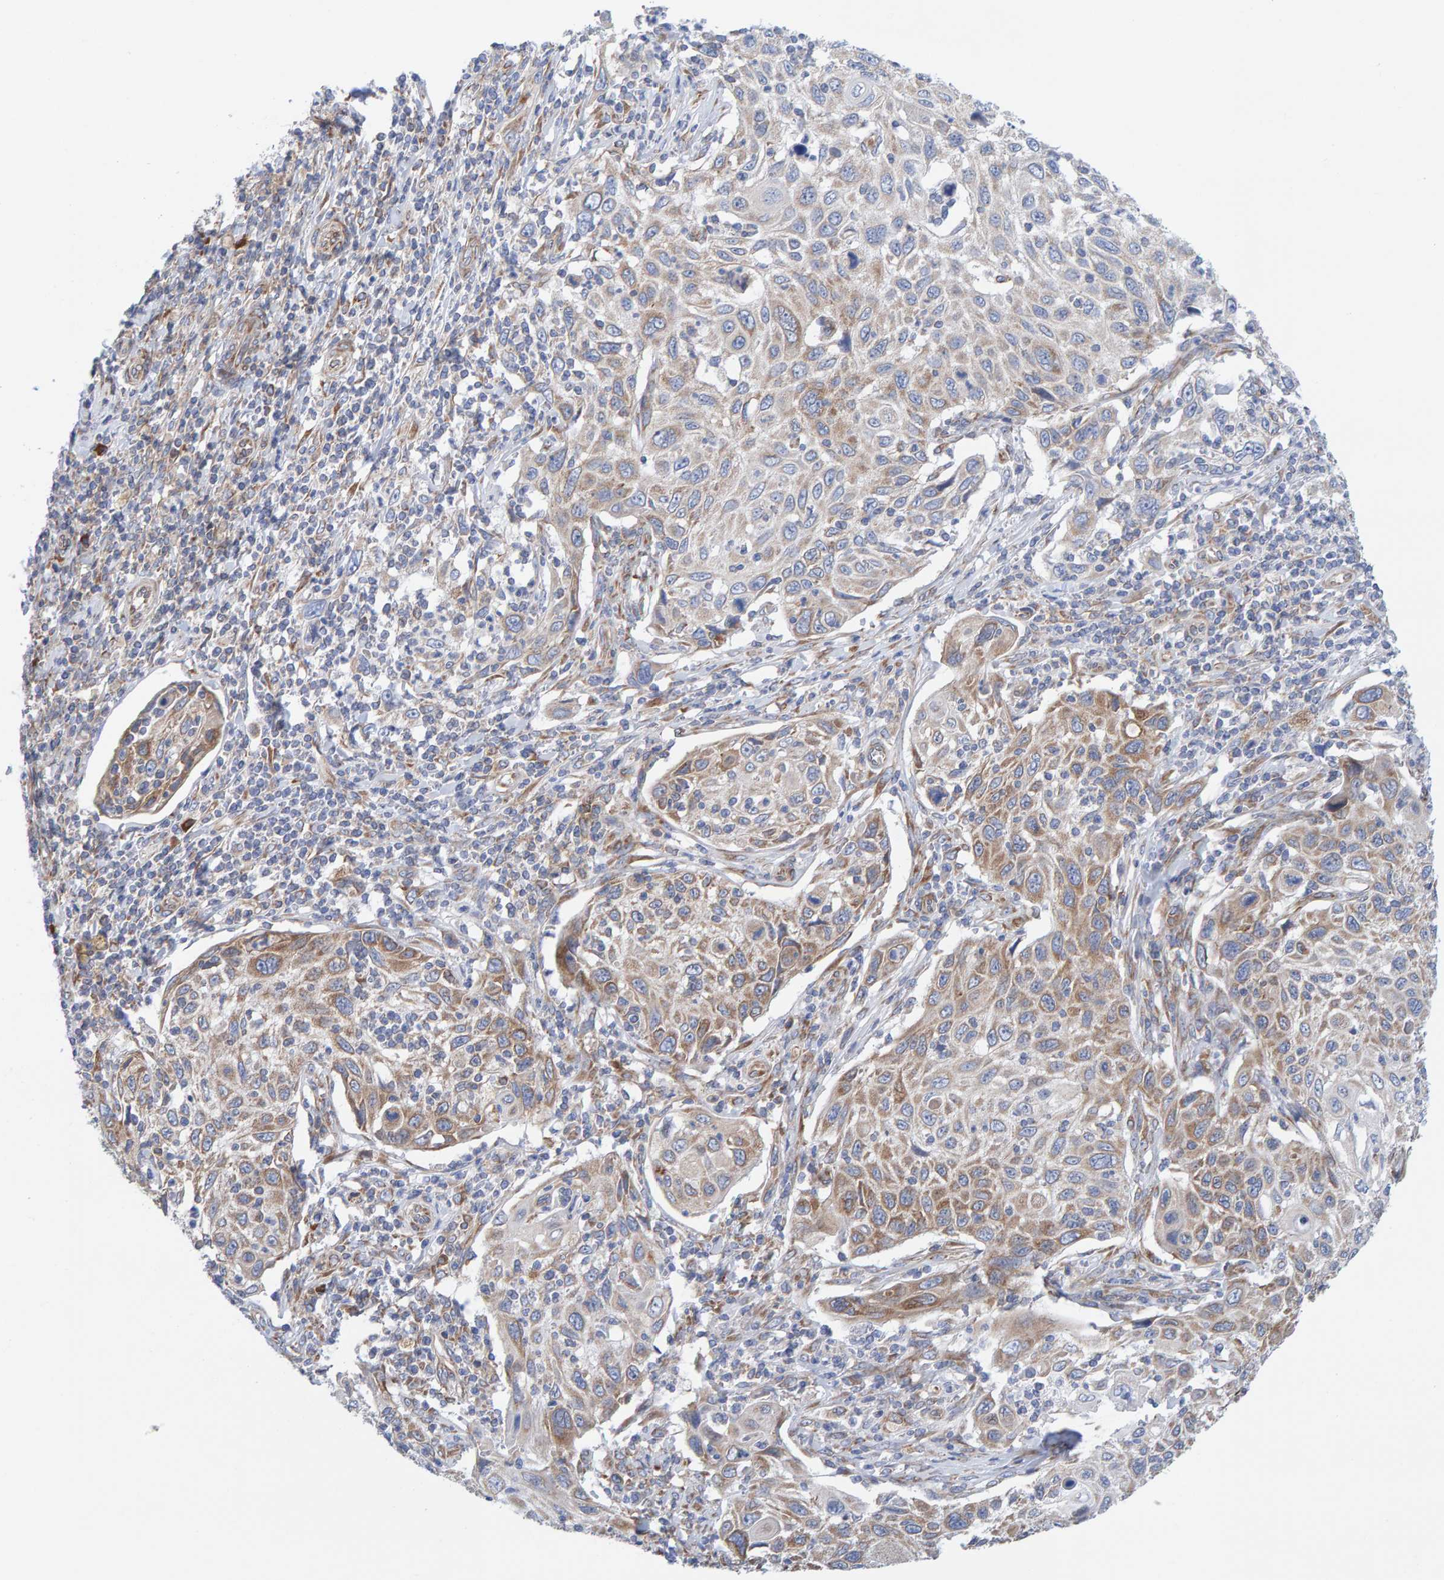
{"staining": {"intensity": "moderate", "quantity": "25%-75%", "location": "cytoplasmic/membranous"}, "tissue": "cervical cancer", "cell_type": "Tumor cells", "image_type": "cancer", "snomed": [{"axis": "morphology", "description": "Squamous cell carcinoma, NOS"}, {"axis": "topography", "description": "Cervix"}], "caption": "This is an image of IHC staining of cervical squamous cell carcinoma, which shows moderate staining in the cytoplasmic/membranous of tumor cells.", "gene": "CDK5RAP3", "patient": {"sex": "female", "age": 70}}